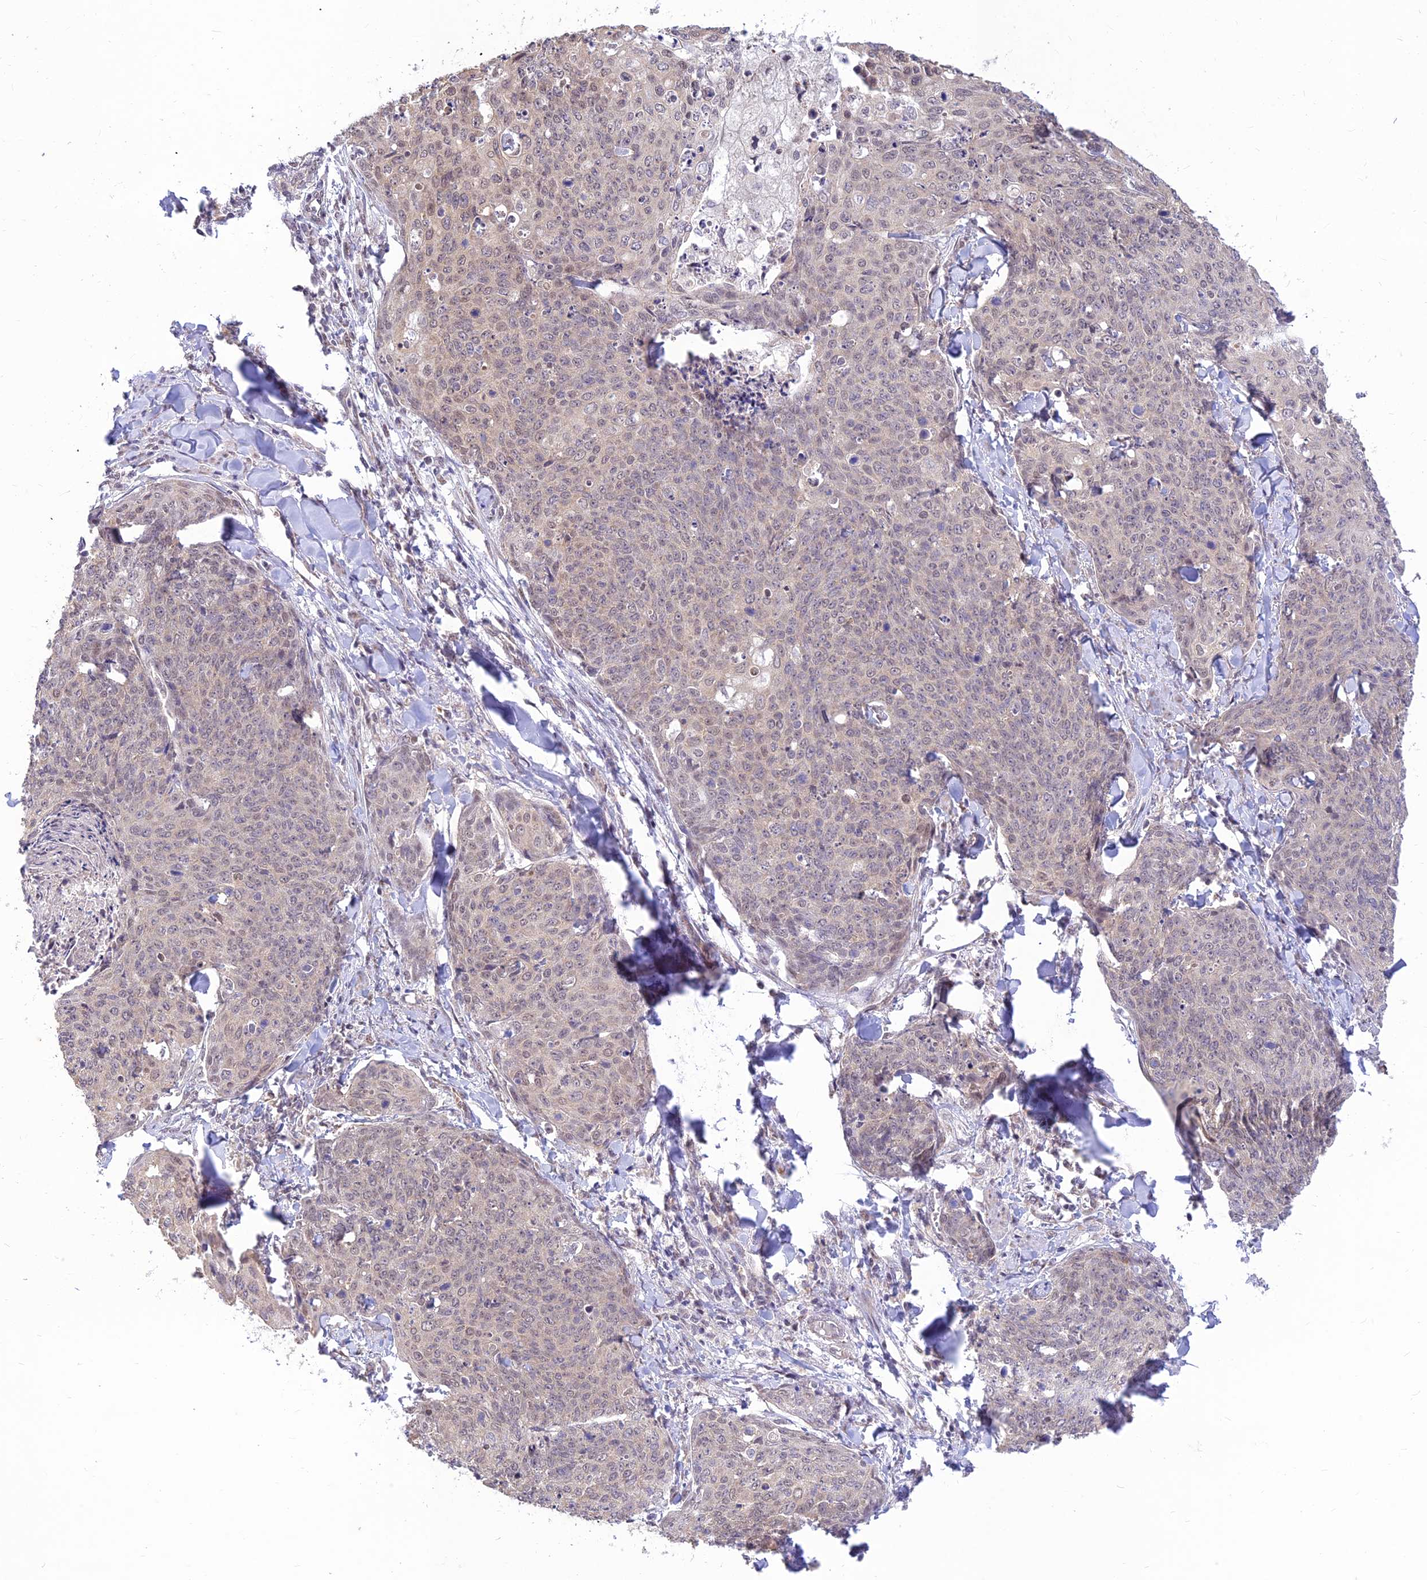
{"staining": {"intensity": "weak", "quantity": "25%-75%", "location": "nuclear"}, "tissue": "skin cancer", "cell_type": "Tumor cells", "image_type": "cancer", "snomed": [{"axis": "morphology", "description": "Squamous cell carcinoma, NOS"}, {"axis": "topography", "description": "Skin"}, {"axis": "topography", "description": "Vulva"}], "caption": "The histopathology image exhibits staining of skin cancer (squamous cell carcinoma), revealing weak nuclear protein staining (brown color) within tumor cells. The protein of interest is shown in brown color, while the nuclei are stained blue.", "gene": "MICOS13", "patient": {"sex": "female", "age": 85}}